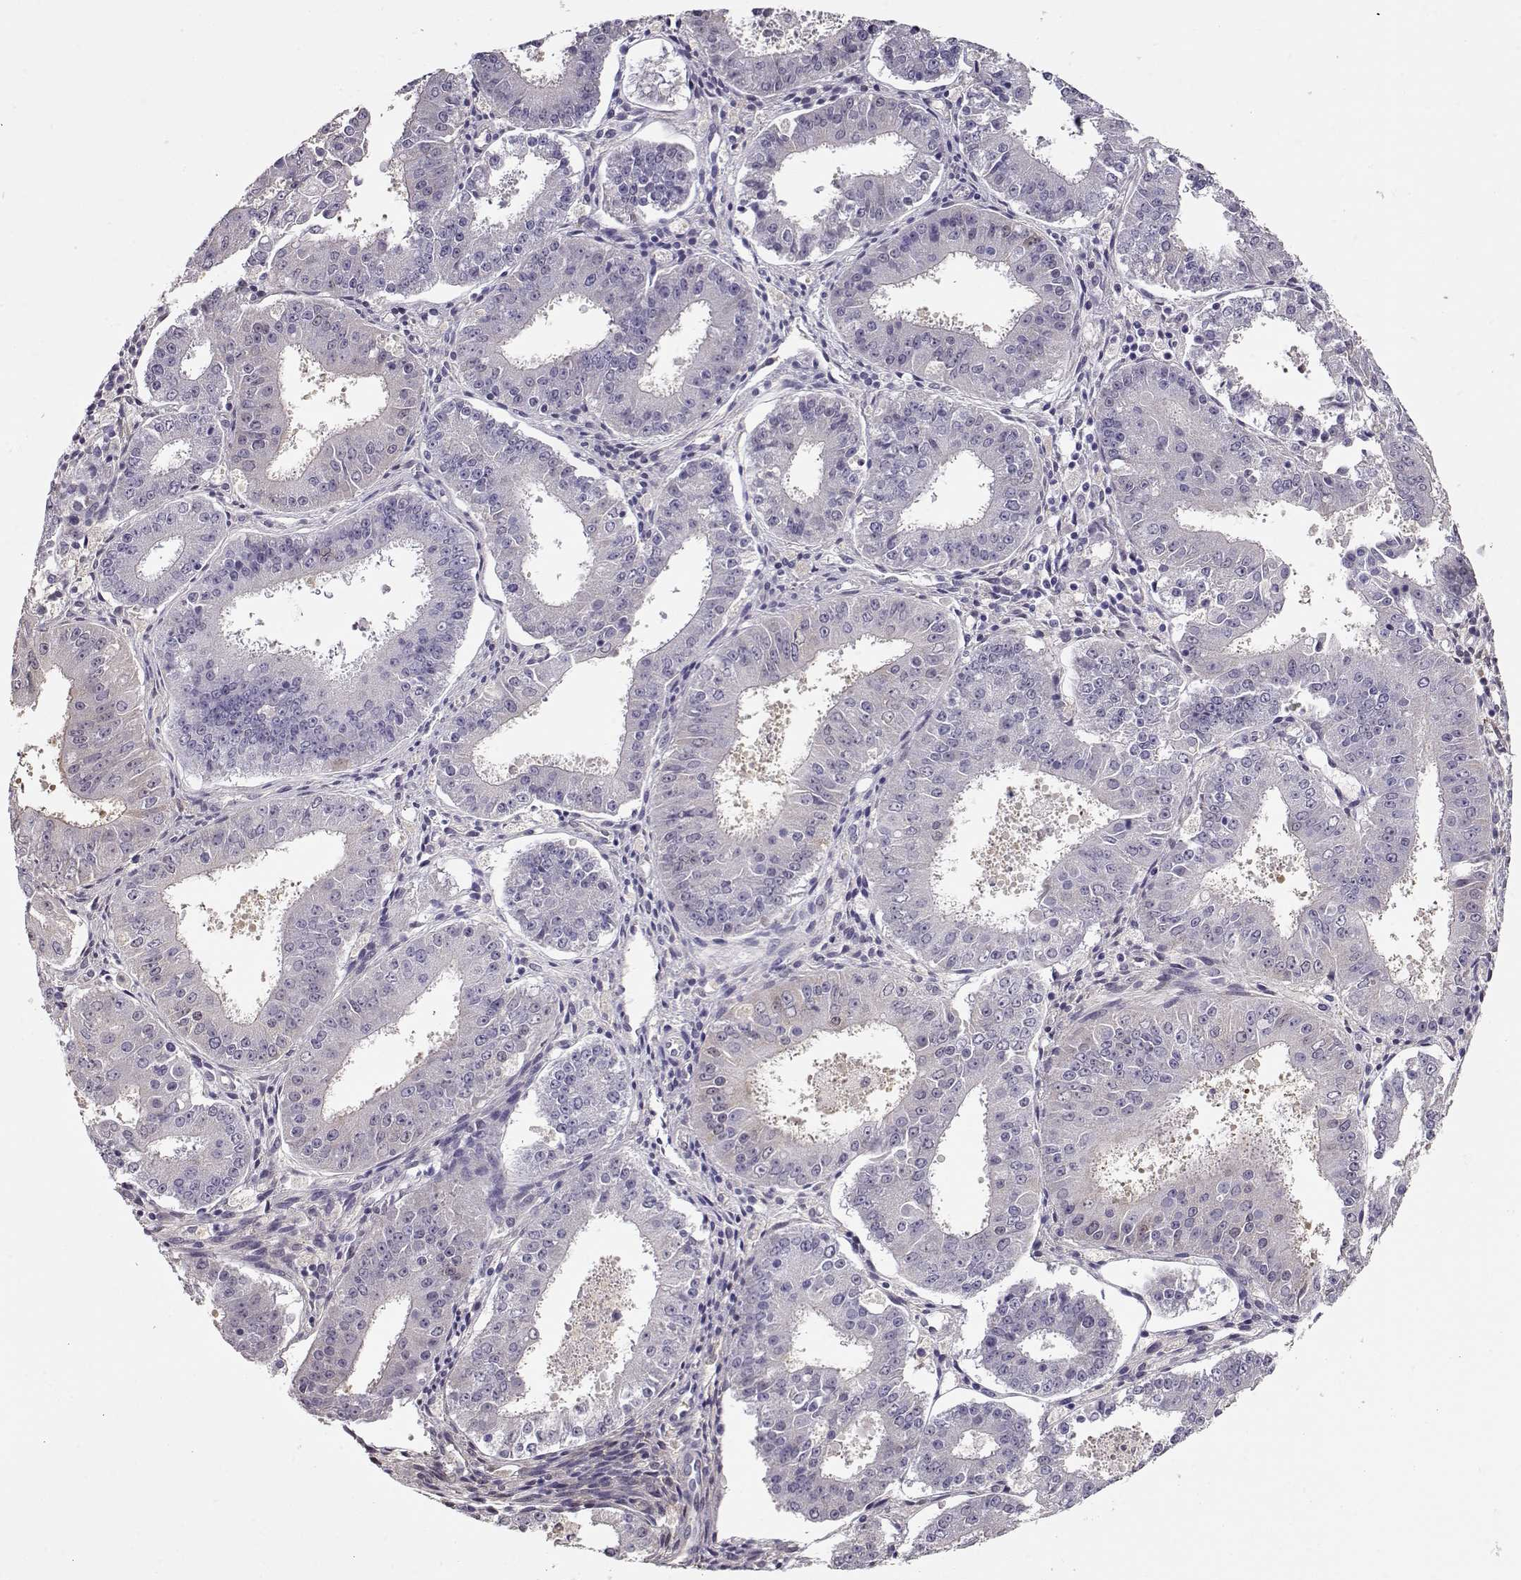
{"staining": {"intensity": "negative", "quantity": "none", "location": "none"}, "tissue": "ovarian cancer", "cell_type": "Tumor cells", "image_type": "cancer", "snomed": [{"axis": "morphology", "description": "Carcinoma, endometroid"}, {"axis": "topography", "description": "Ovary"}], "caption": "Immunohistochemical staining of ovarian cancer reveals no significant expression in tumor cells. The staining was performed using DAB (3,3'-diaminobenzidine) to visualize the protein expression in brown, while the nuclei were stained in blue with hematoxylin (Magnification: 20x).", "gene": "CCR8", "patient": {"sex": "female", "age": 42}}